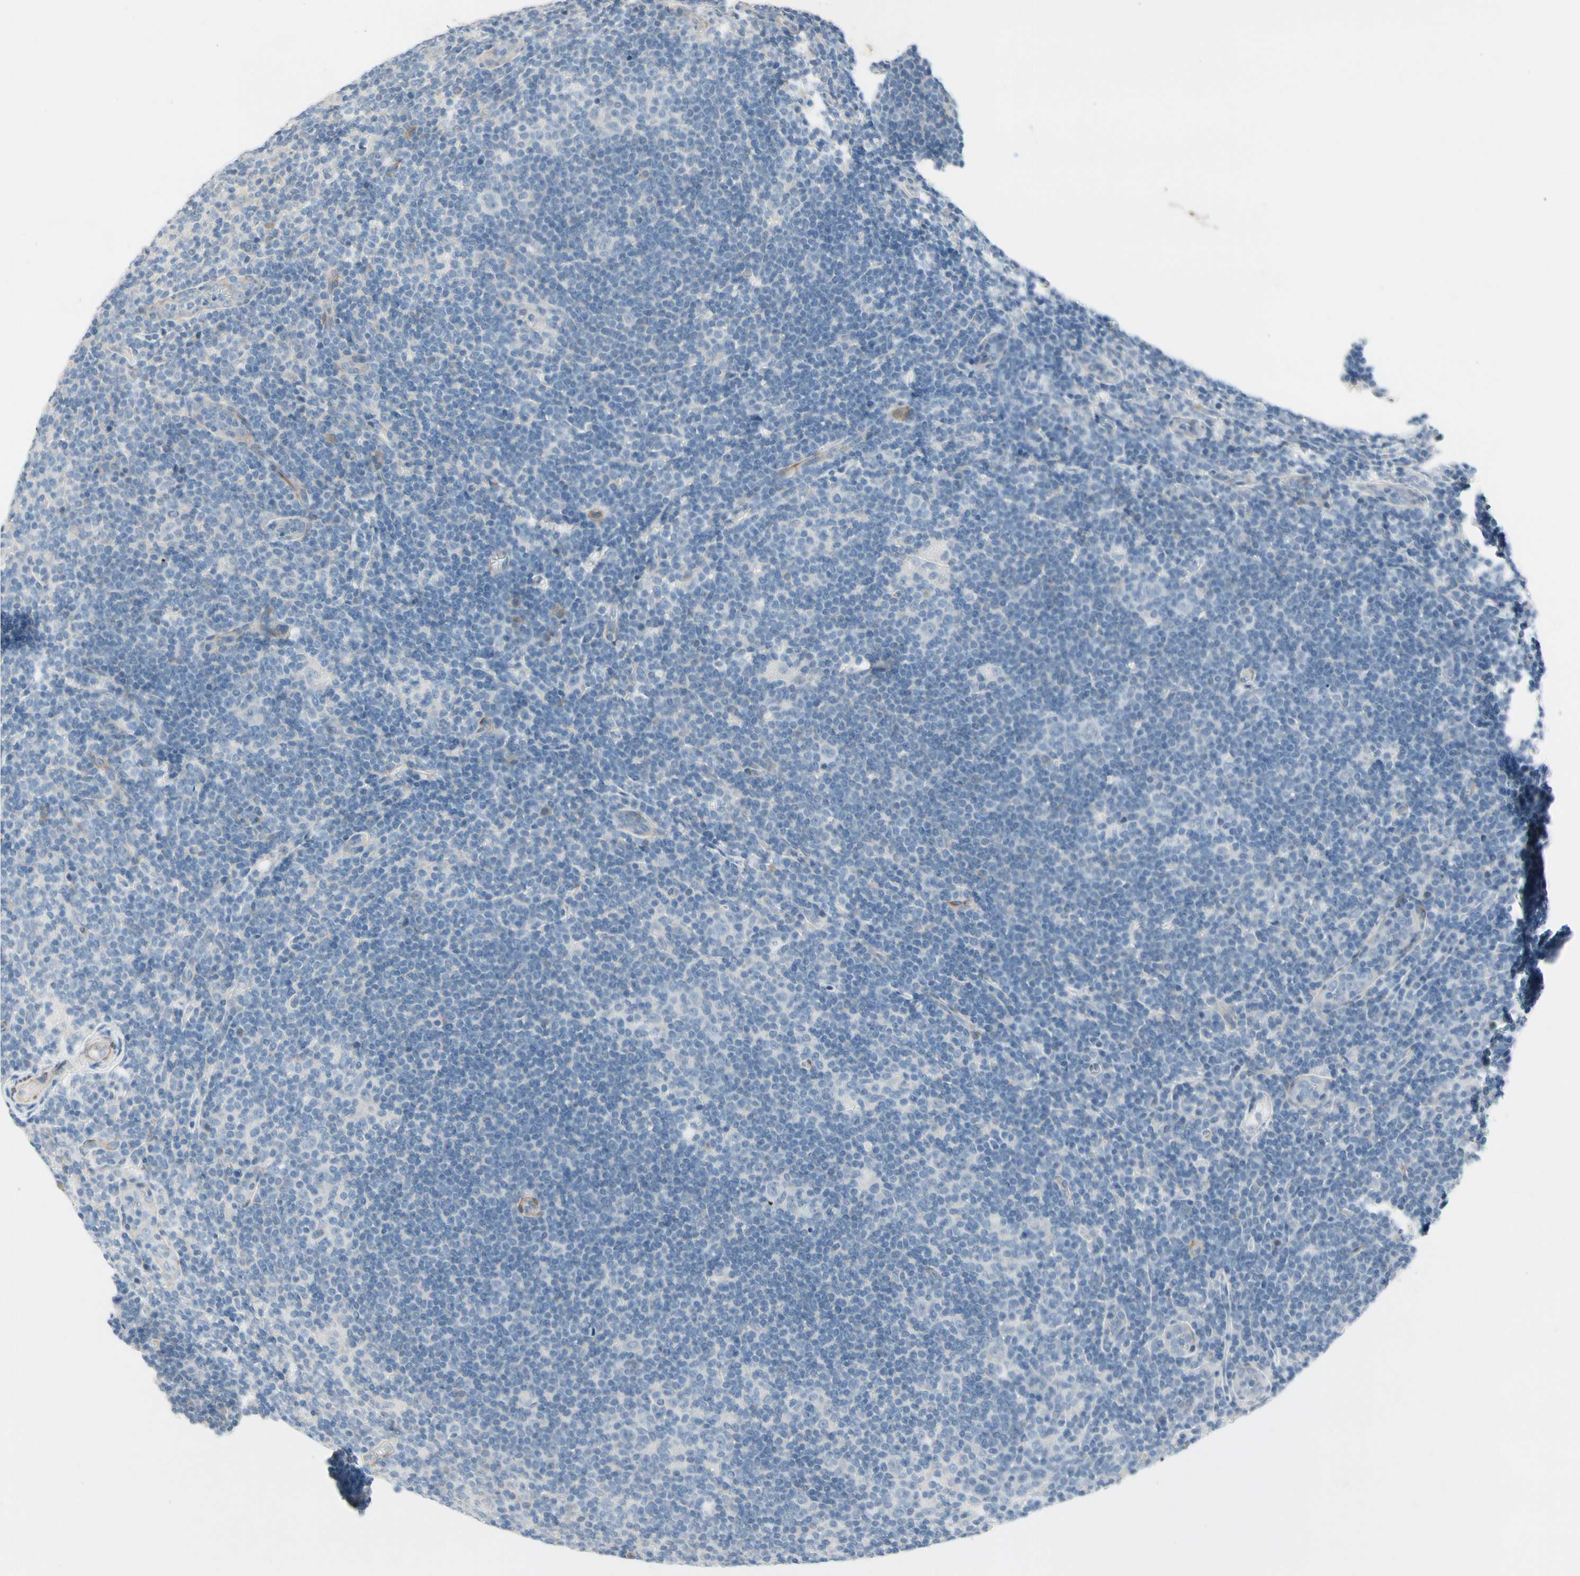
{"staining": {"intensity": "negative", "quantity": "none", "location": "none"}, "tissue": "lymphoma", "cell_type": "Tumor cells", "image_type": "cancer", "snomed": [{"axis": "morphology", "description": "Hodgkin's disease, NOS"}, {"axis": "topography", "description": "Lymph node"}], "caption": "DAB (3,3'-diaminobenzidine) immunohistochemical staining of human Hodgkin's disease reveals no significant expression in tumor cells.", "gene": "MAP2", "patient": {"sex": "female", "age": 57}}